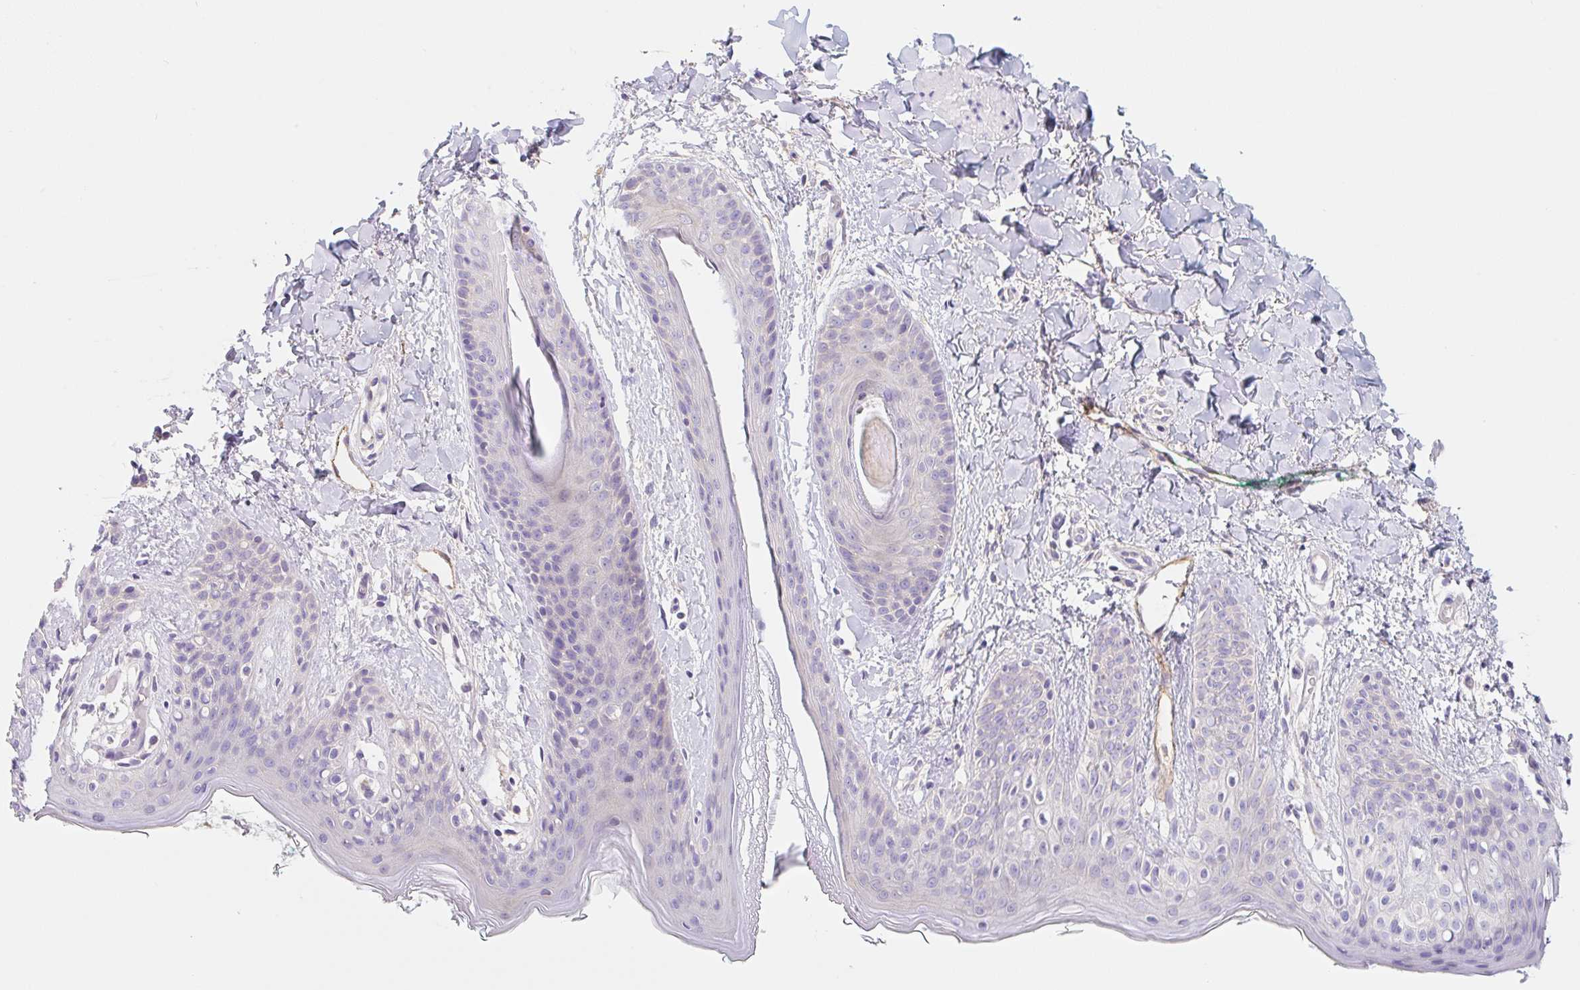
{"staining": {"intensity": "negative", "quantity": "none", "location": "none"}, "tissue": "skin", "cell_type": "Fibroblasts", "image_type": "normal", "snomed": [{"axis": "morphology", "description": "Normal tissue, NOS"}, {"axis": "topography", "description": "Skin"}], "caption": "High power microscopy histopathology image of an IHC photomicrograph of normal skin, revealing no significant positivity in fibroblasts.", "gene": "LYVE1", "patient": {"sex": "male", "age": 16}}